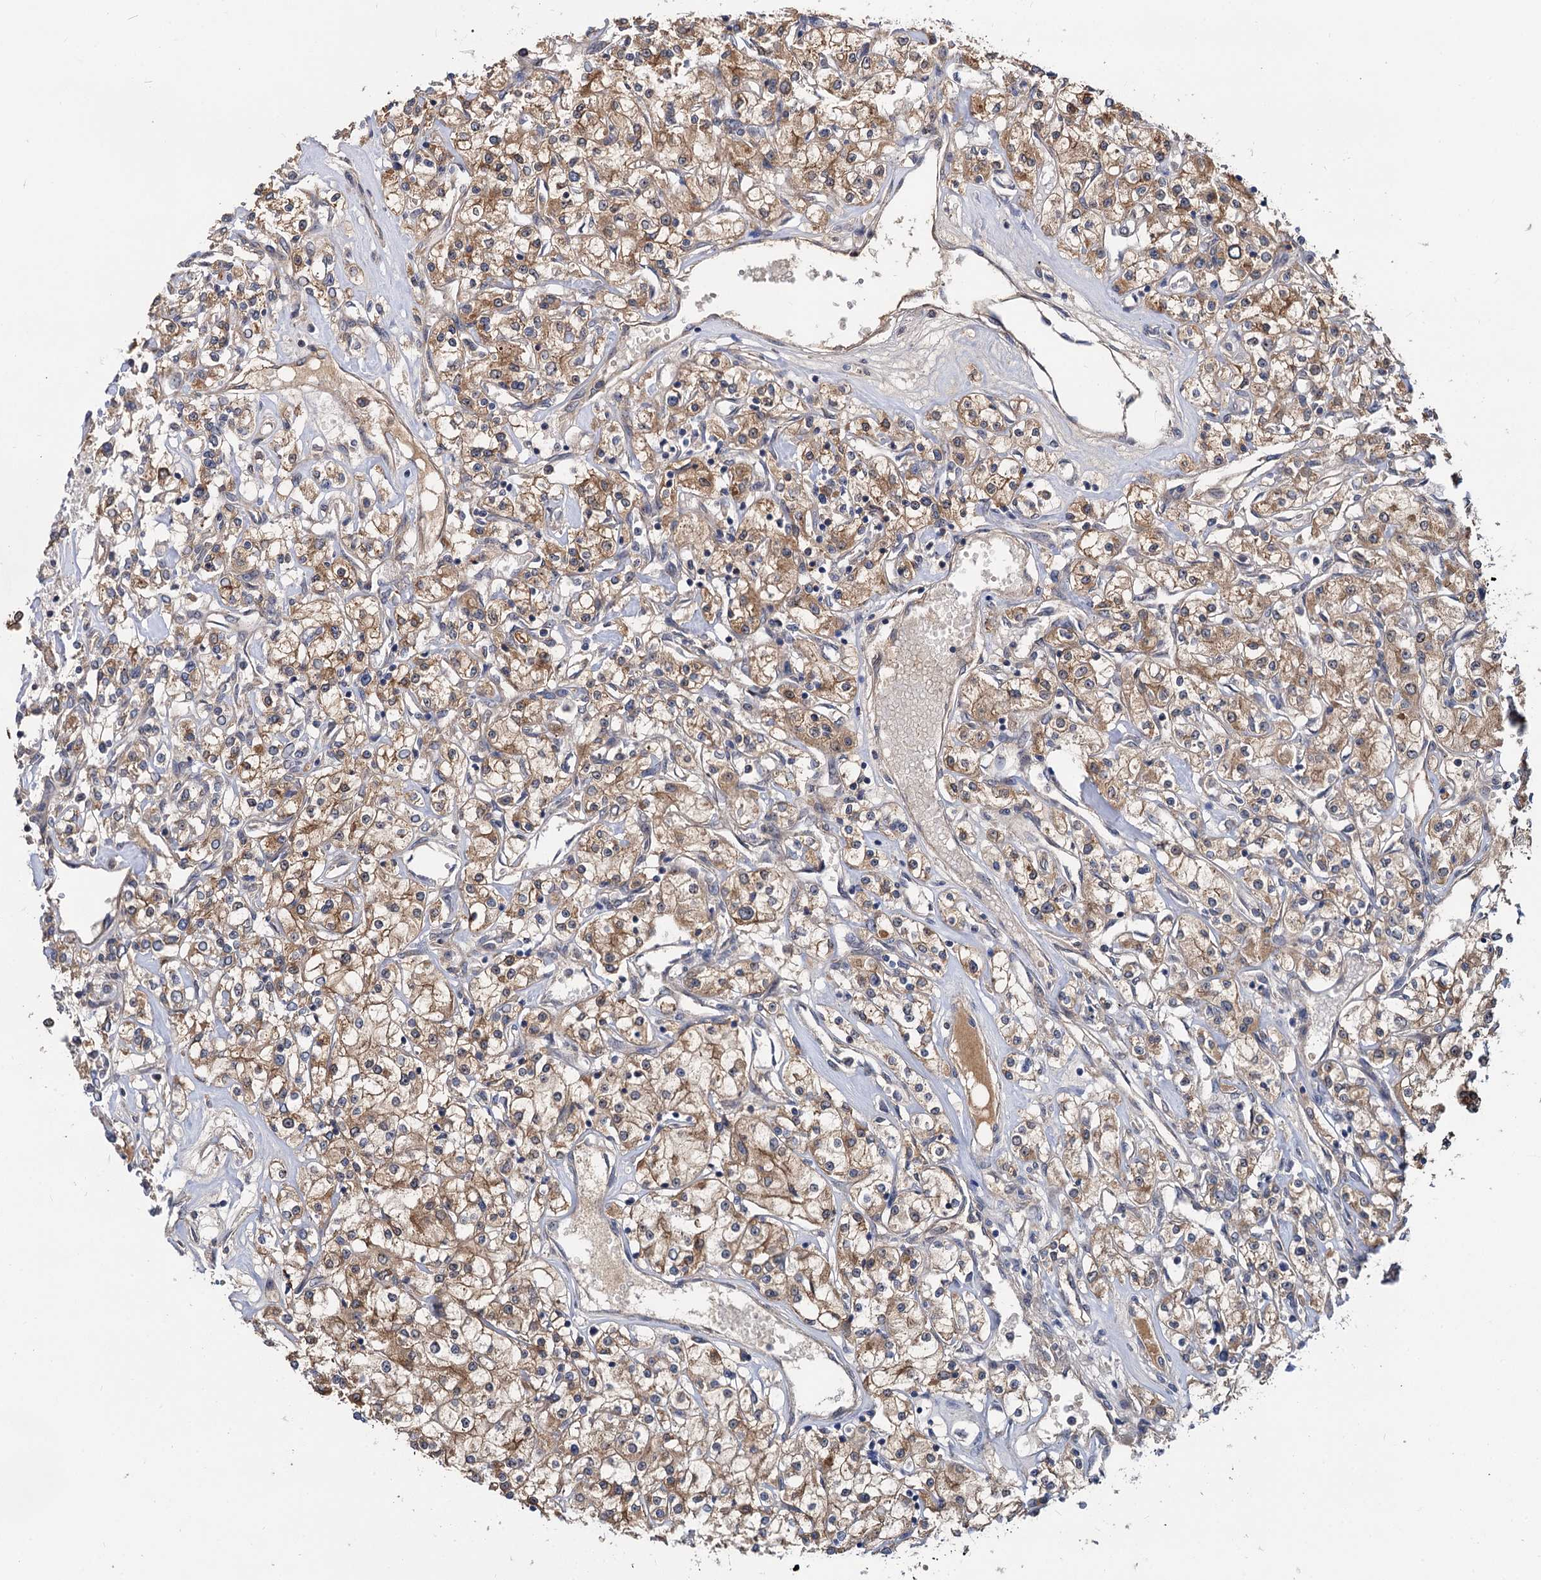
{"staining": {"intensity": "moderate", "quantity": ">75%", "location": "cytoplasmic/membranous"}, "tissue": "renal cancer", "cell_type": "Tumor cells", "image_type": "cancer", "snomed": [{"axis": "morphology", "description": "Adenocarcinoma, NOS"}, {"axis": "topography", "description": "Kidney"}], "caption": "Moderate cytoplasmic/membranous protein expression is present in about >75% of tumor cells in renal cancer.", "gene": "SNX15", "patient": {"sex": "female", "age": 59}}